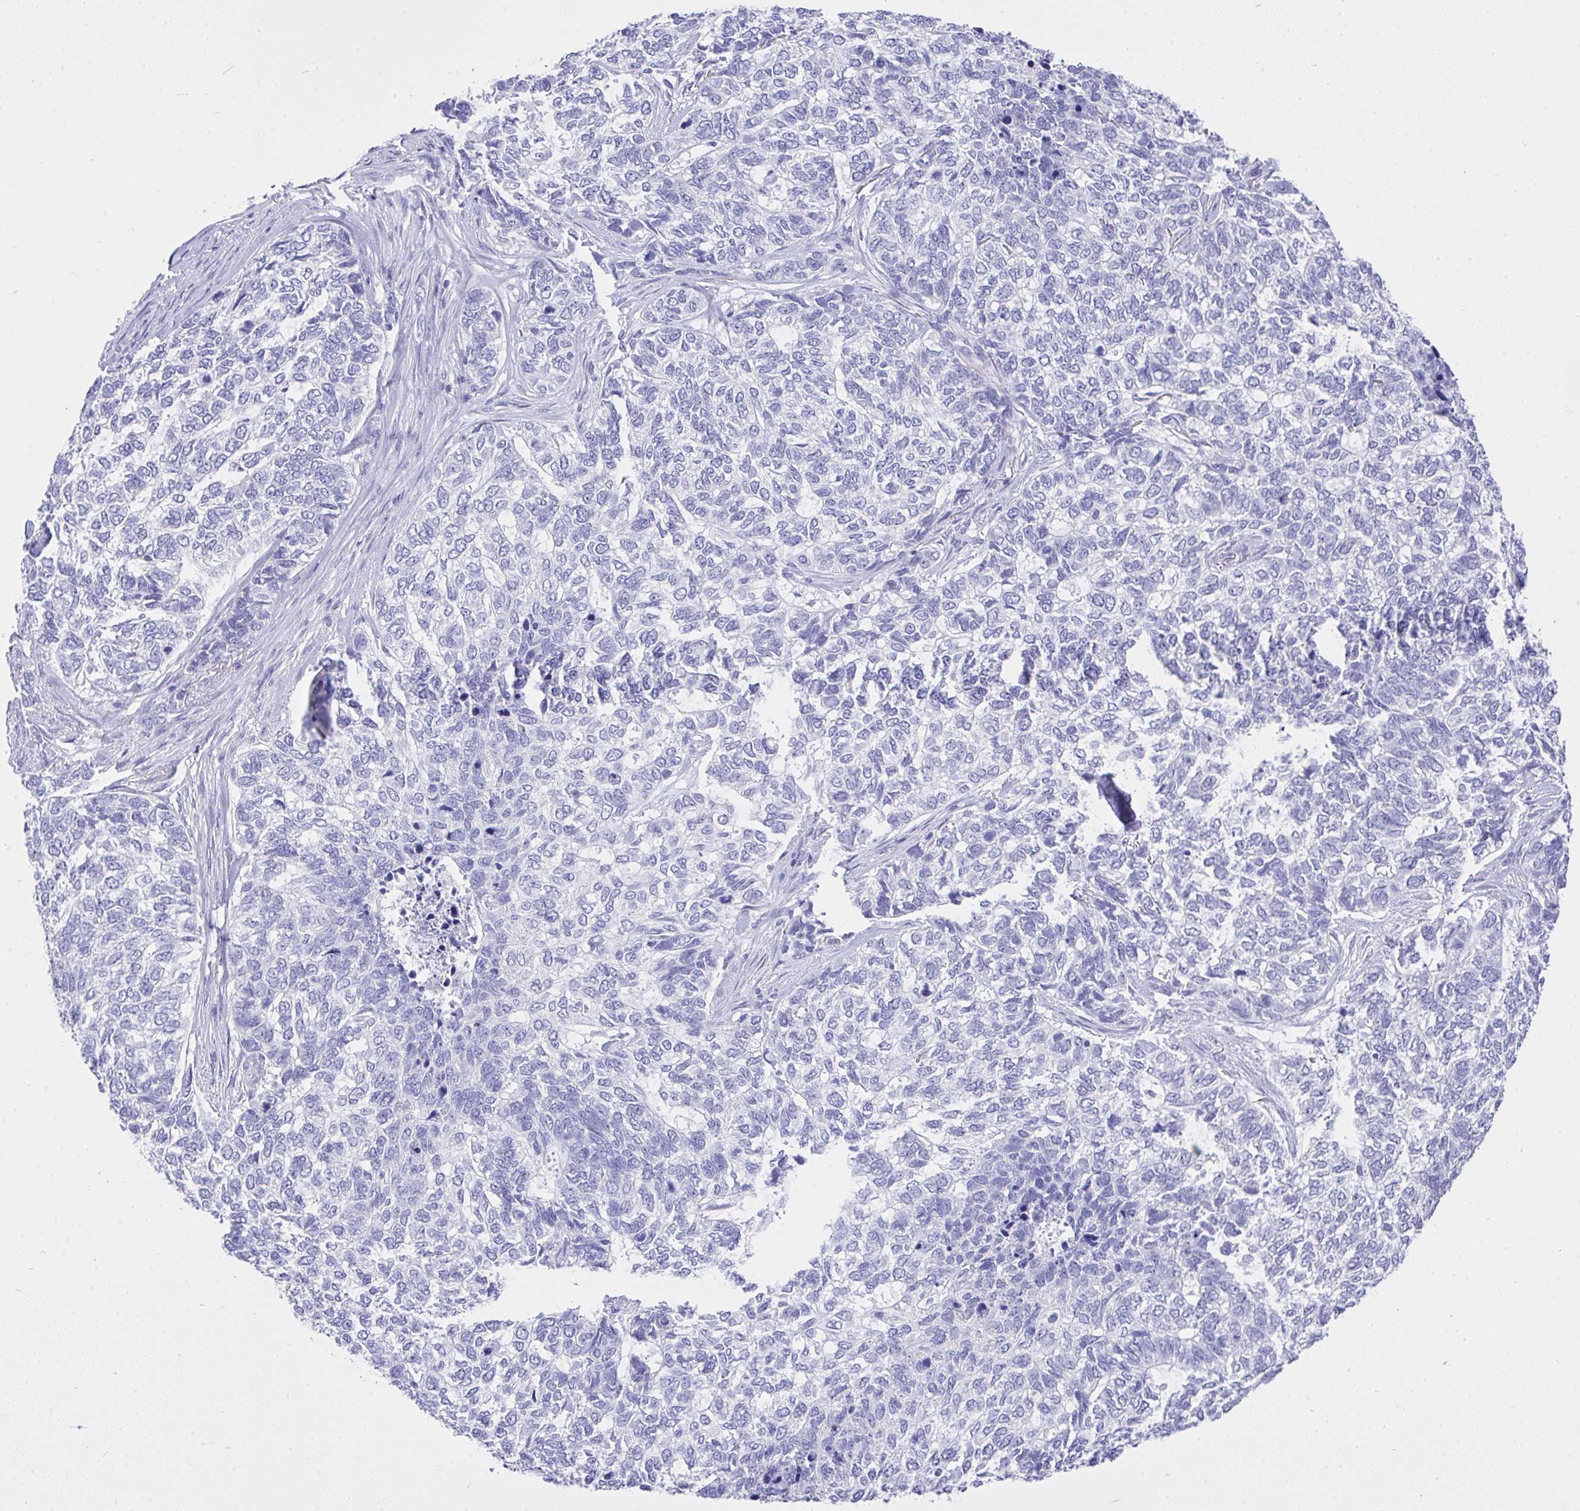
{"staining": {"intensity": "negative", "quantity": "none", "location": "none"}, "tissue": "skin cancer", "cell_type": "Tumor cells", "image_type": "cancer", "snomed": [{"axis": "morphology", "description": "Basal cell carcinoma"}, {"axis": "topography", "description": "Skin"}], "caption": "Basal cell carcinoma (skin) stained for a protein using immunohistochemistry (IHC) exhibits no positivity tumor cells.", "gene": "MS4A12", "patient": {"sex": "female", "age": 65}}